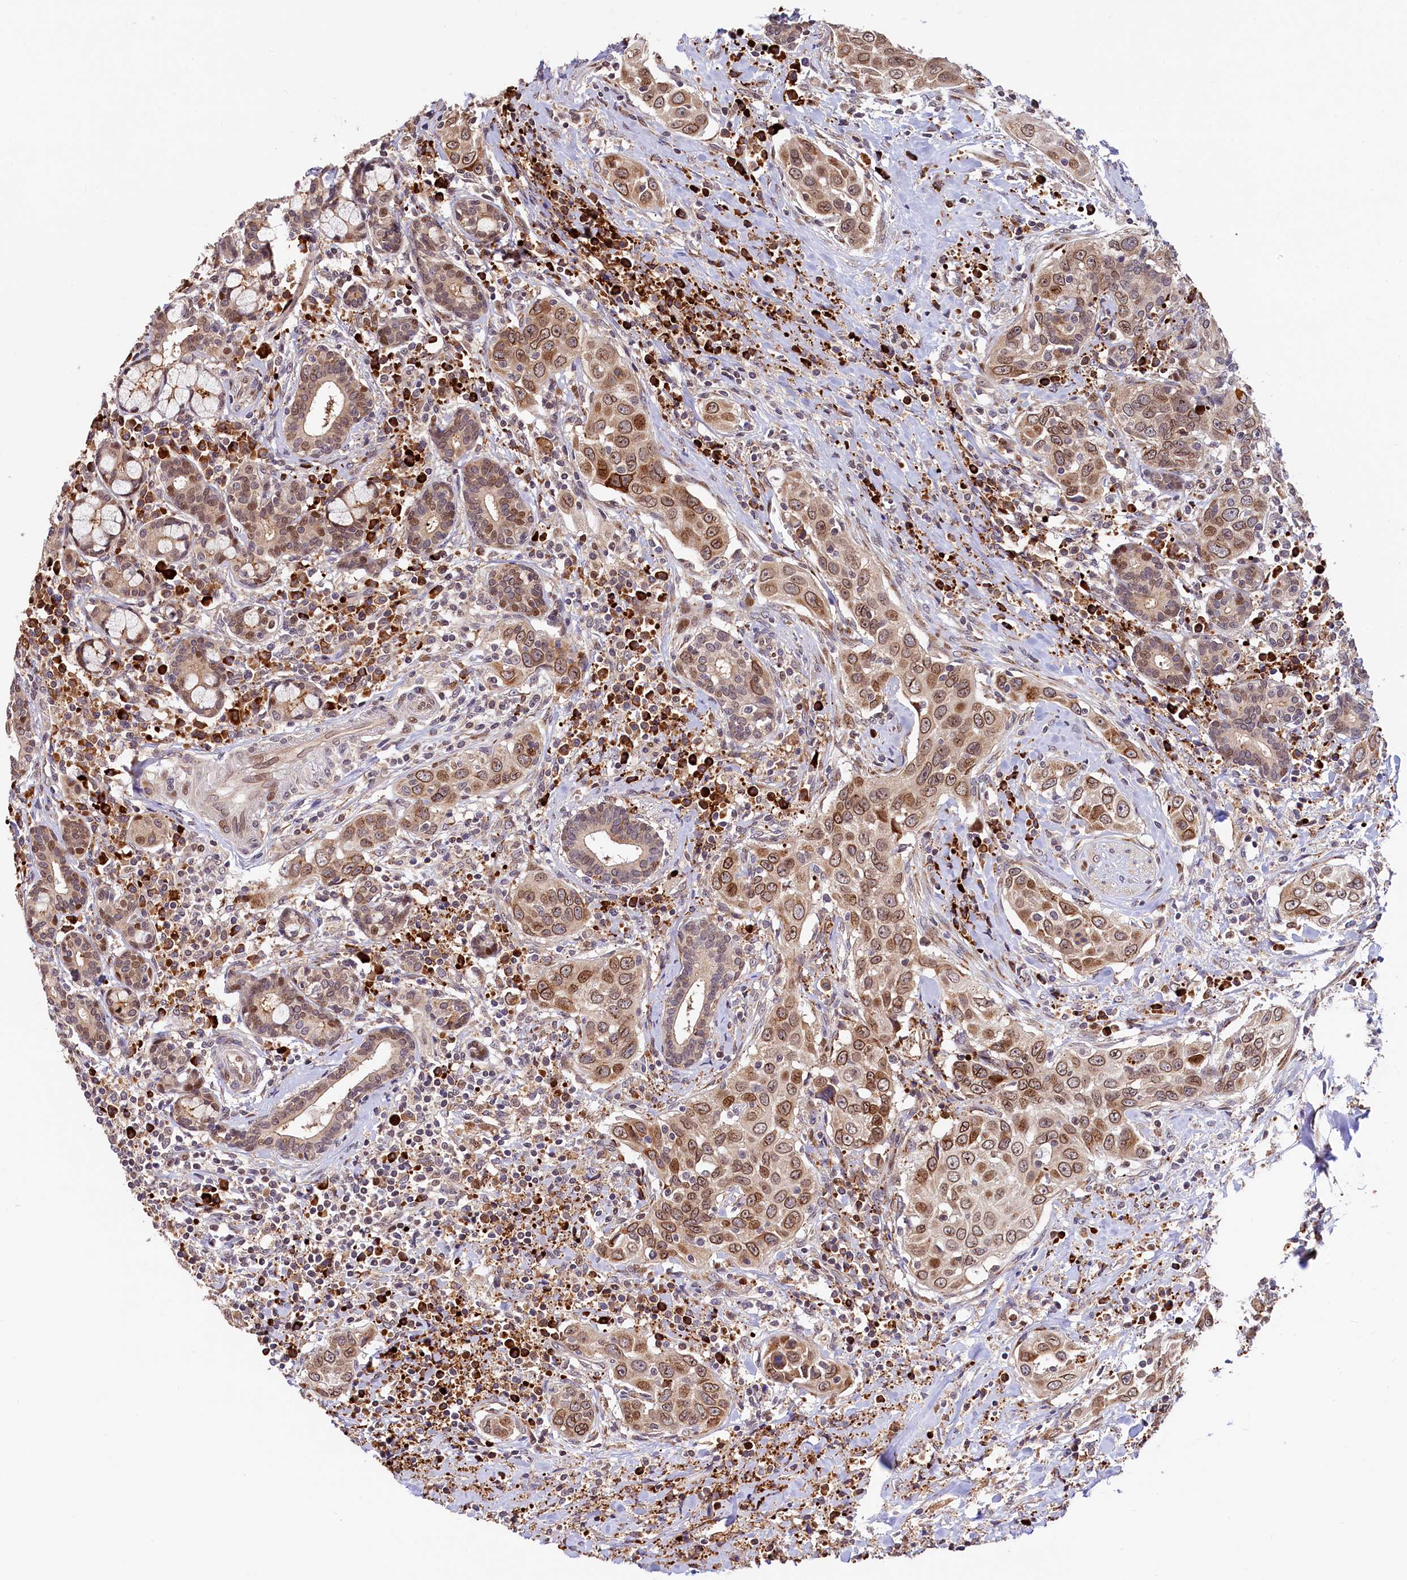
{"staining": {"intensity": "moderate", "quantity": ">75%", "location": "cytoplasmic/membranous,nuclear"}, "tissue": "head and neck cancer", "cell_type": "Tumor cells", "image_type": "cancer", "snomed": [{"axis": "morphology", "description": "Squamous cell carcinoma, NOS"}, {"axis": "topography", "description": "Oral tissue"}, {"axis": "topography", "description": "Head-Neck"}], "caption": "Protein staining by immunohistochemistry (IHC) reveals moderate cytoplasmic/membranous and nuclear staining in approximately >75% of tumor cells in head and neck squamous cell carcinoma. The protein of interest is stained brown, and the nuclei are stained in blue (DAB (3,3'-diaminobenzidine) IHC with brightfield microscopy, high magnification).", "gene": "C5orf15", "patient": {"sex": "female", "age": 50}}